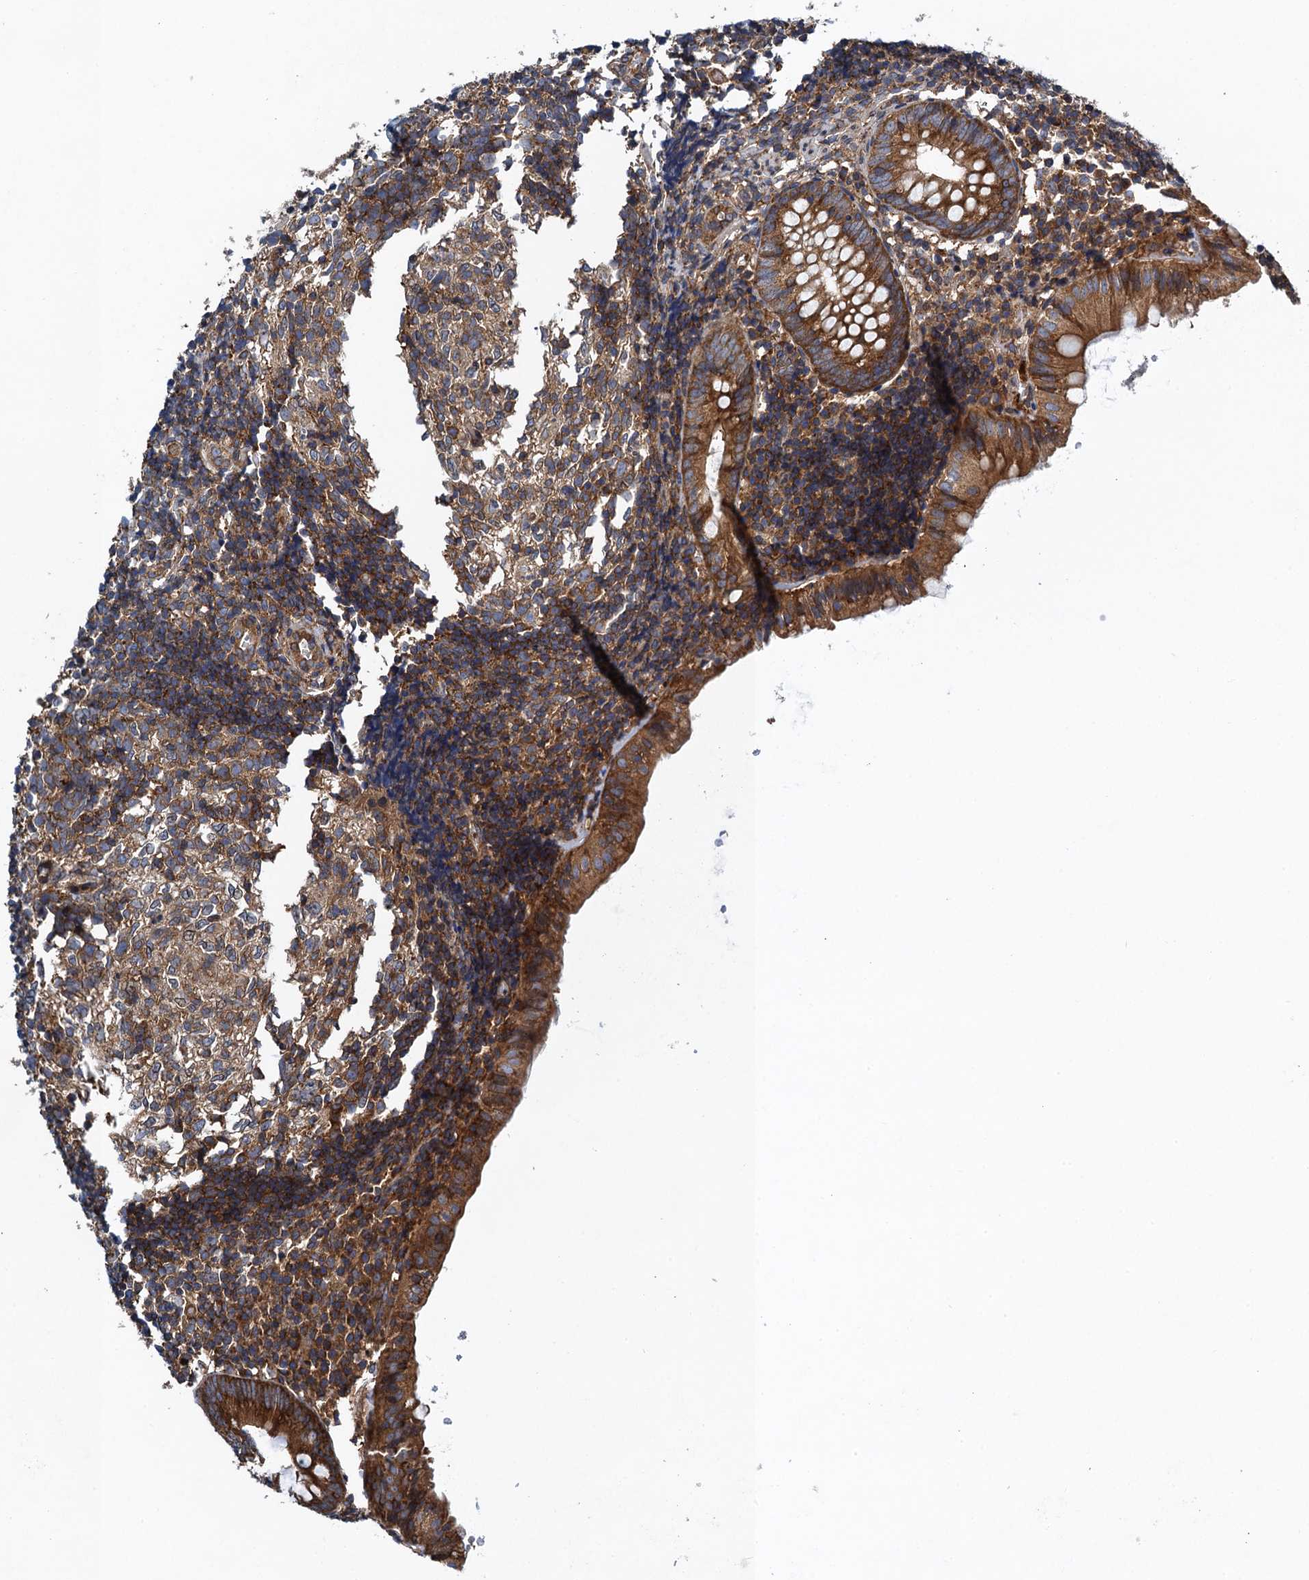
{"staining": {"intensity": "strong", "quantity": ">75%", "location": "cytoplasmic/membranous"}, "tissue": "appendix", "cell_type": "Glandular cells", "image_type": "normal", "snomed": [{"axis": "morphology", "description": "Normal tissue, NOS"}, {"axis": "topography", "description": "Appendix"}], "caption": "DAB (3,3'-diaminobenzidine) immunohistochemical staining of benign appendix reveals strong cytoplasmic/membranous protein expression in approximately >75% of glandular cells.", "gene": "MDM1", "patient": {"sex": "male", "age": 8}}